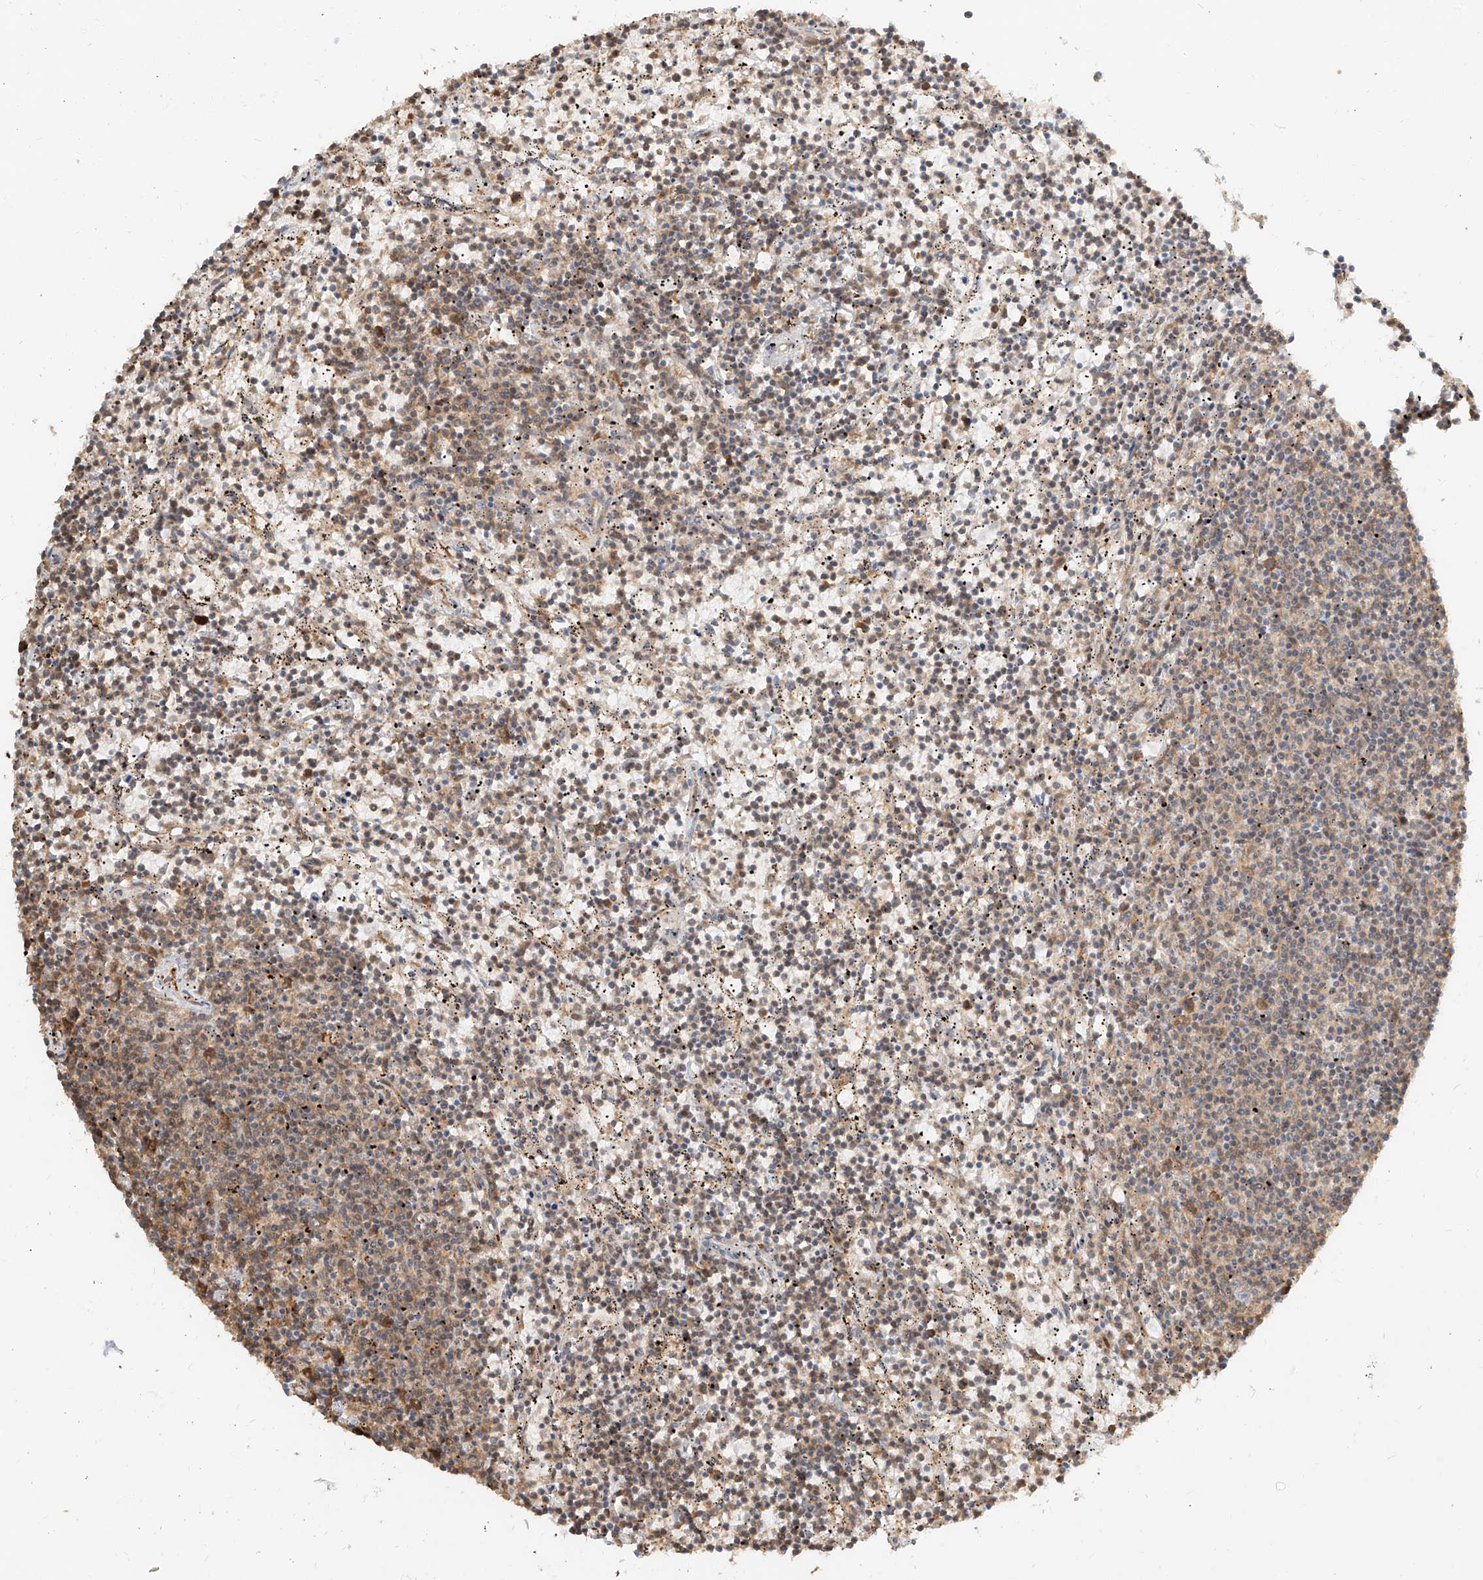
{"staining": {"intensity": "weak", "quantity": "25%-75%", "location": "cytoplasmic/membranous"}, "tissue": "lymphoma", "cell_type": "Tumor cells", "image_type": "cancer", "snomed": [{"axis": "morphology", "description": "Malignant lymphoma, non-Hodgkin's type, Low grade"}, {"axis": "topography", "description": "Spleen"}], "caption": "A brown stain shows weak cytoplasmic/membranous positivity of a protein in lymphoma tumor cells.", "gene": "UBE2K", "patient": {"sex": "female", "age": 50}}